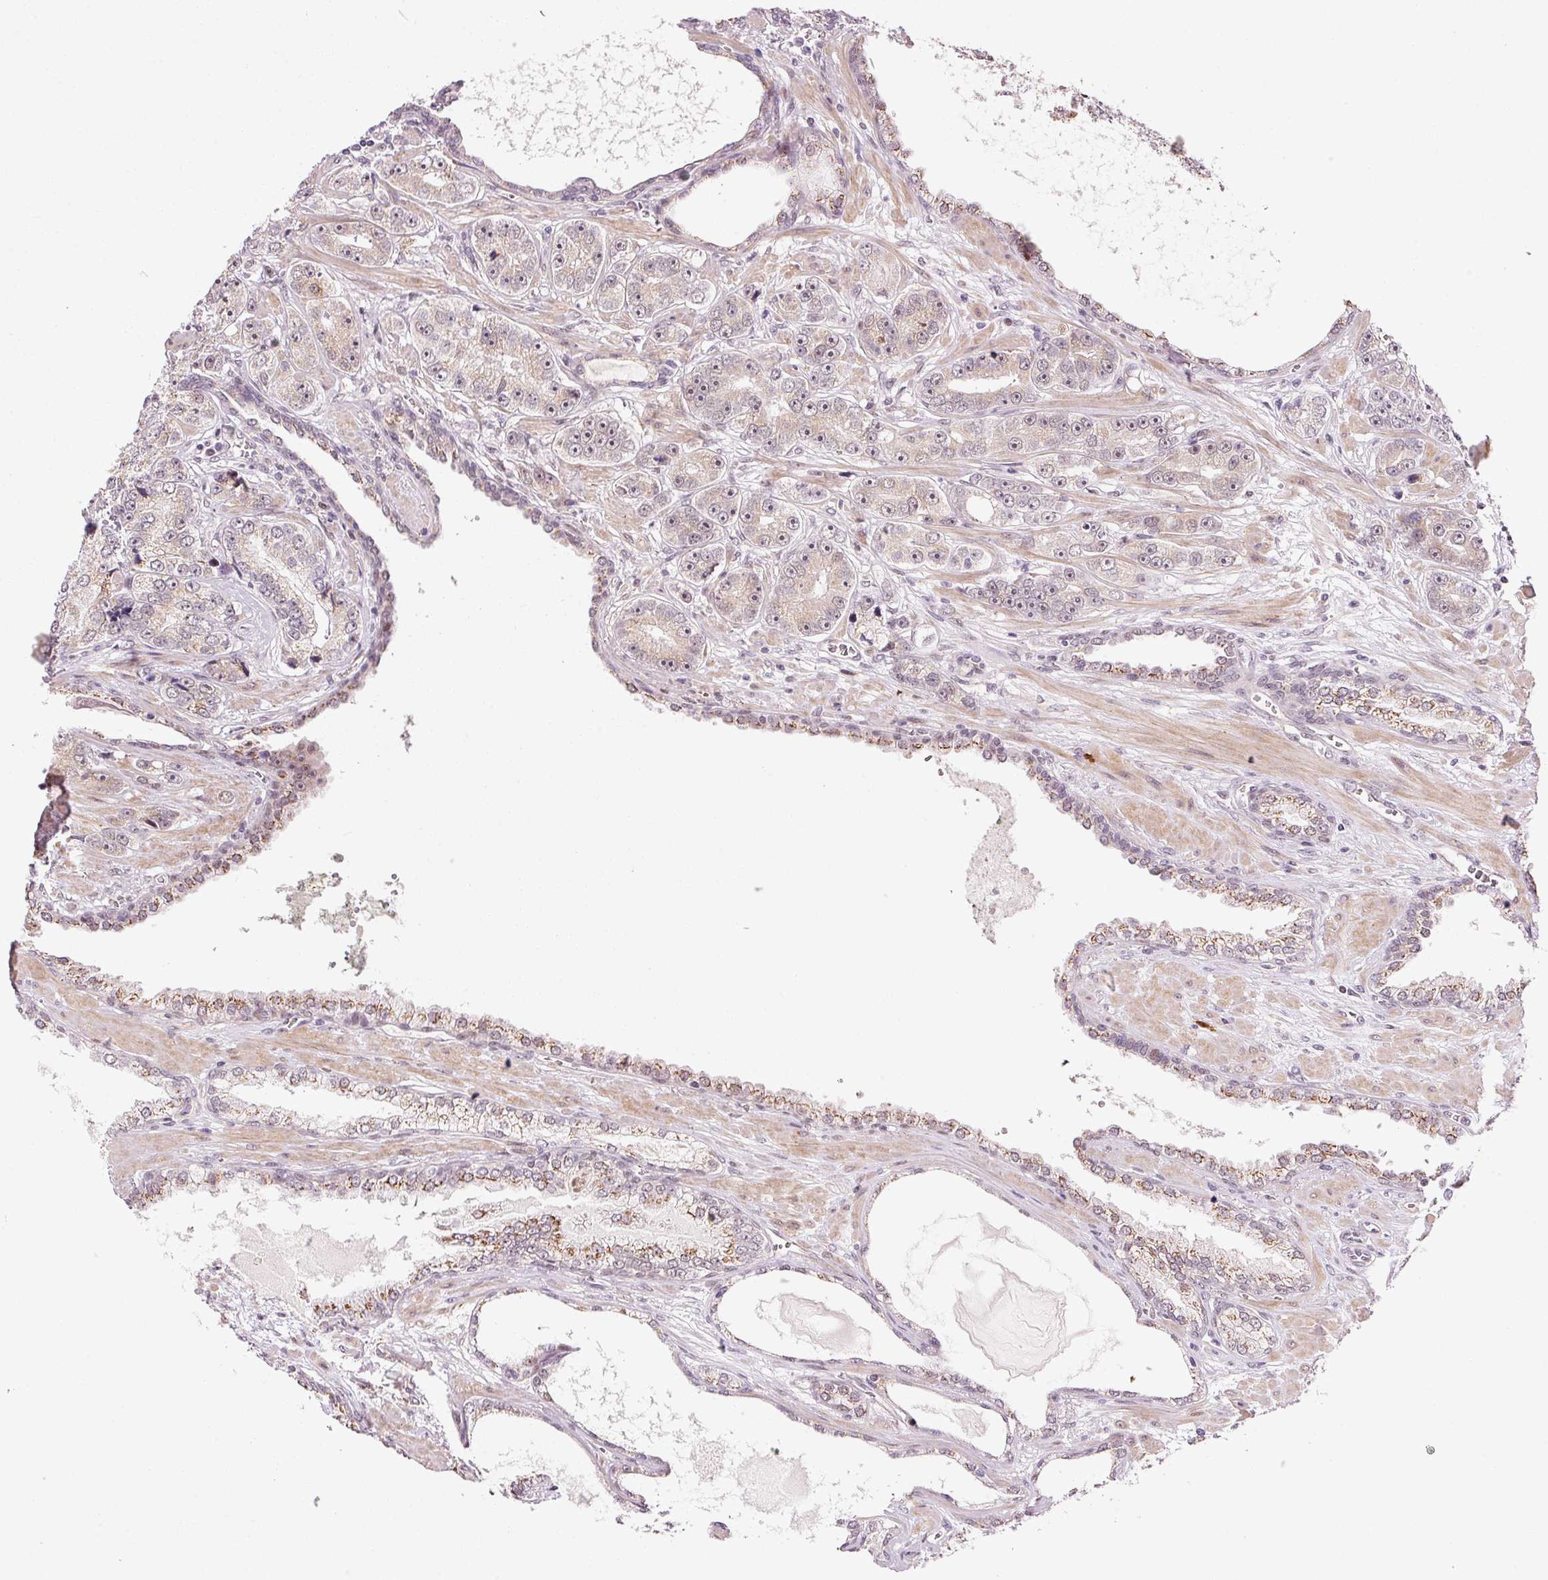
{"staining": {"intensity": "moderate", "quantity": "<25%", "location": "cytoplasmic/membranous"}, "tissue": "prostate cancer", "cell_type": "Tumor cells", "image_type": "cancer", "snomed": [{"axis": "morphology", "description": "Adenocarcinoma, High grade"}, {"axis": "topography", "description": "Prostate"}], "caption": "IHC photomicrograph of high-grade adenocarcinoma (prostate) stained for a protein (brown), which reveals low levels of moderate cytoplasmic/membranous positivity in approximately <25% of tumor cells.", "gene": "ANKRD20A1", "patient": {"sex": "male", "age": 71}}